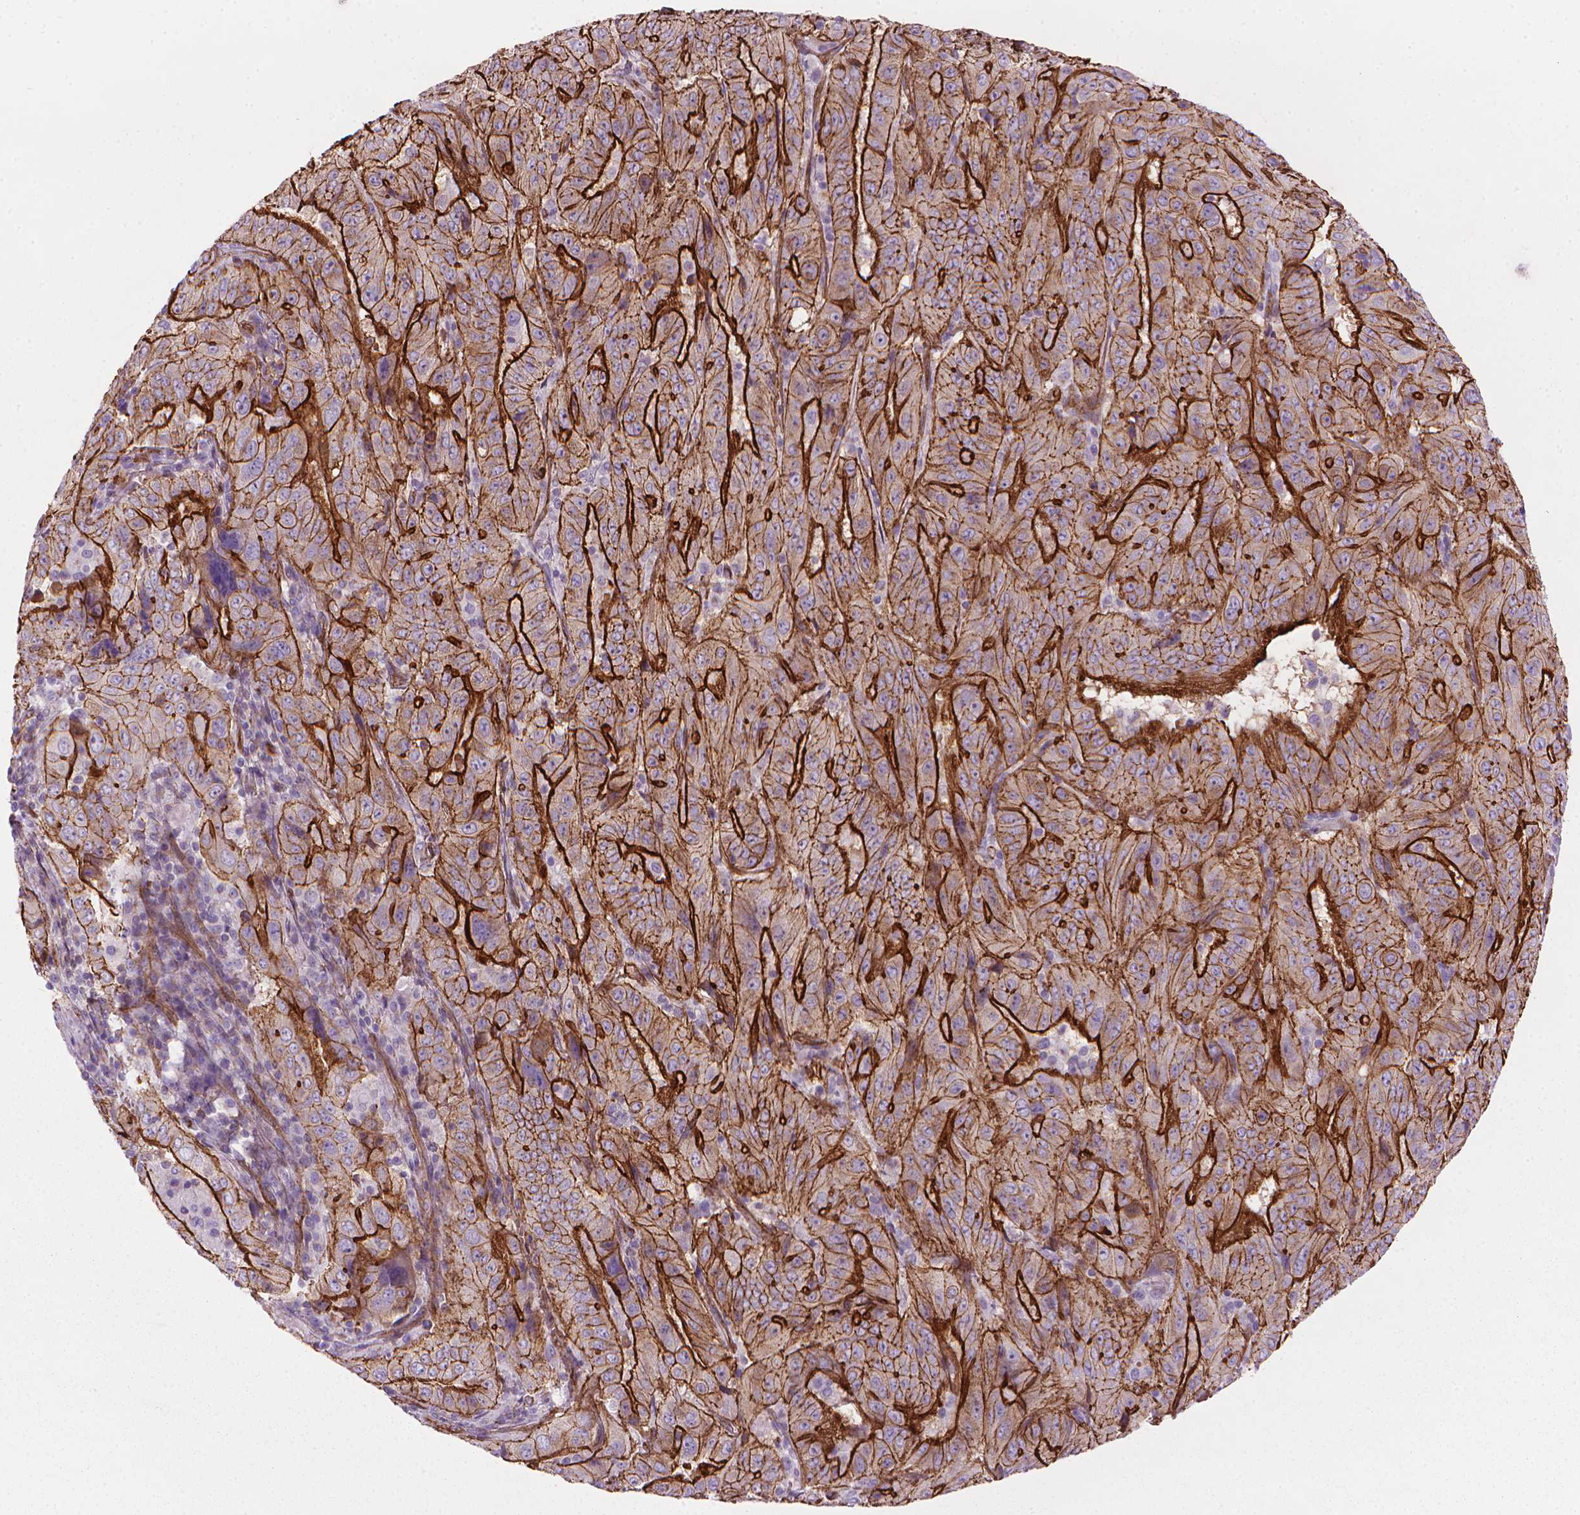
{"staining": {"intensity": "strong", "quantity": ">75%", "location": "cytoplasmic/membranous"}, "tissue": "pancreatic cancer", "cell_type": "Tumor cells", "image_type": "cancer", "snomed": [{"axis": "morphology", "description": "Adenocarcinoma, NOS"}, {"axis": "topography", "description": "Pancreas"}], "caption": "Immunohistochemical staining of human pancreatic adenocarcinoma exhibits high levels of strong cytoplasmic/membranous positivity in approximately >75% of tumor cells.", "gene": "TENT5A", "patient": {"sex": "male", "age": 63}}